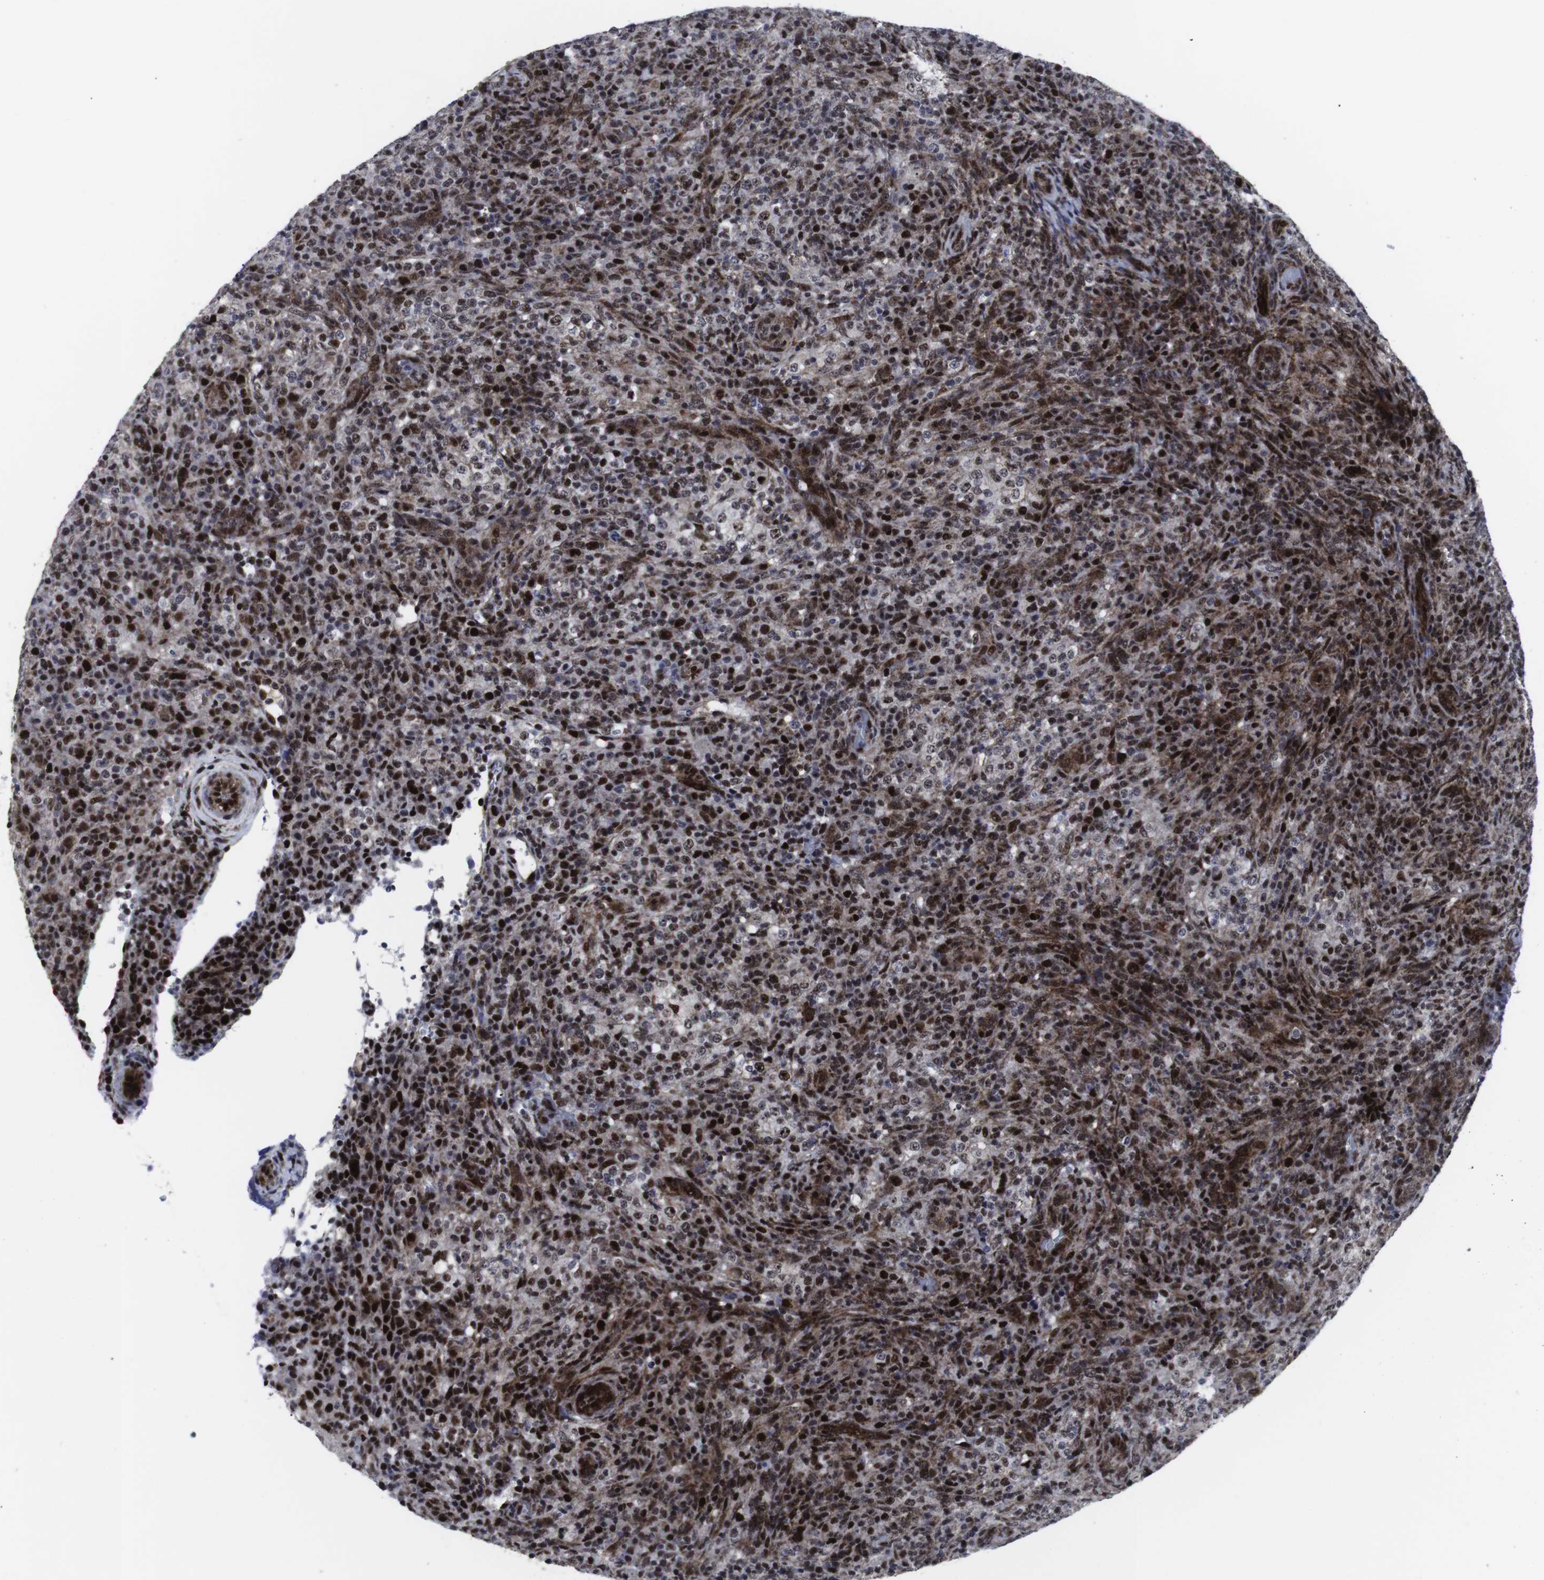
{"staining": {"intensity": "strong", "quantity": ">75%", "location": "nuclear"}, "tissue": "lymphoma", "cell_type": "Tumor cells", "image_type": "cancer", "snomed": [{"axis": "morphology", "description": "Malignant lymphoma, non-Hodgkin's type, High grade"}, {"axis": "topography", "description": "Lymph node"}], "caption": "An immunohistochemistry (IHC) photomicrograph of tumor tissue is shown. Protein staining in brown highlights strong nuclear positivity in high-grade malignant lymphoma, non-Hodgkin's type within tumor cells. Using DAB (3,3'-diaminobenzidine) (brown) and hematoxylin (blue) stains, captured at high magnification using brightfield microscopy.", "gene": "MLH1", "patient": {"sex": "female", "age": 76}}